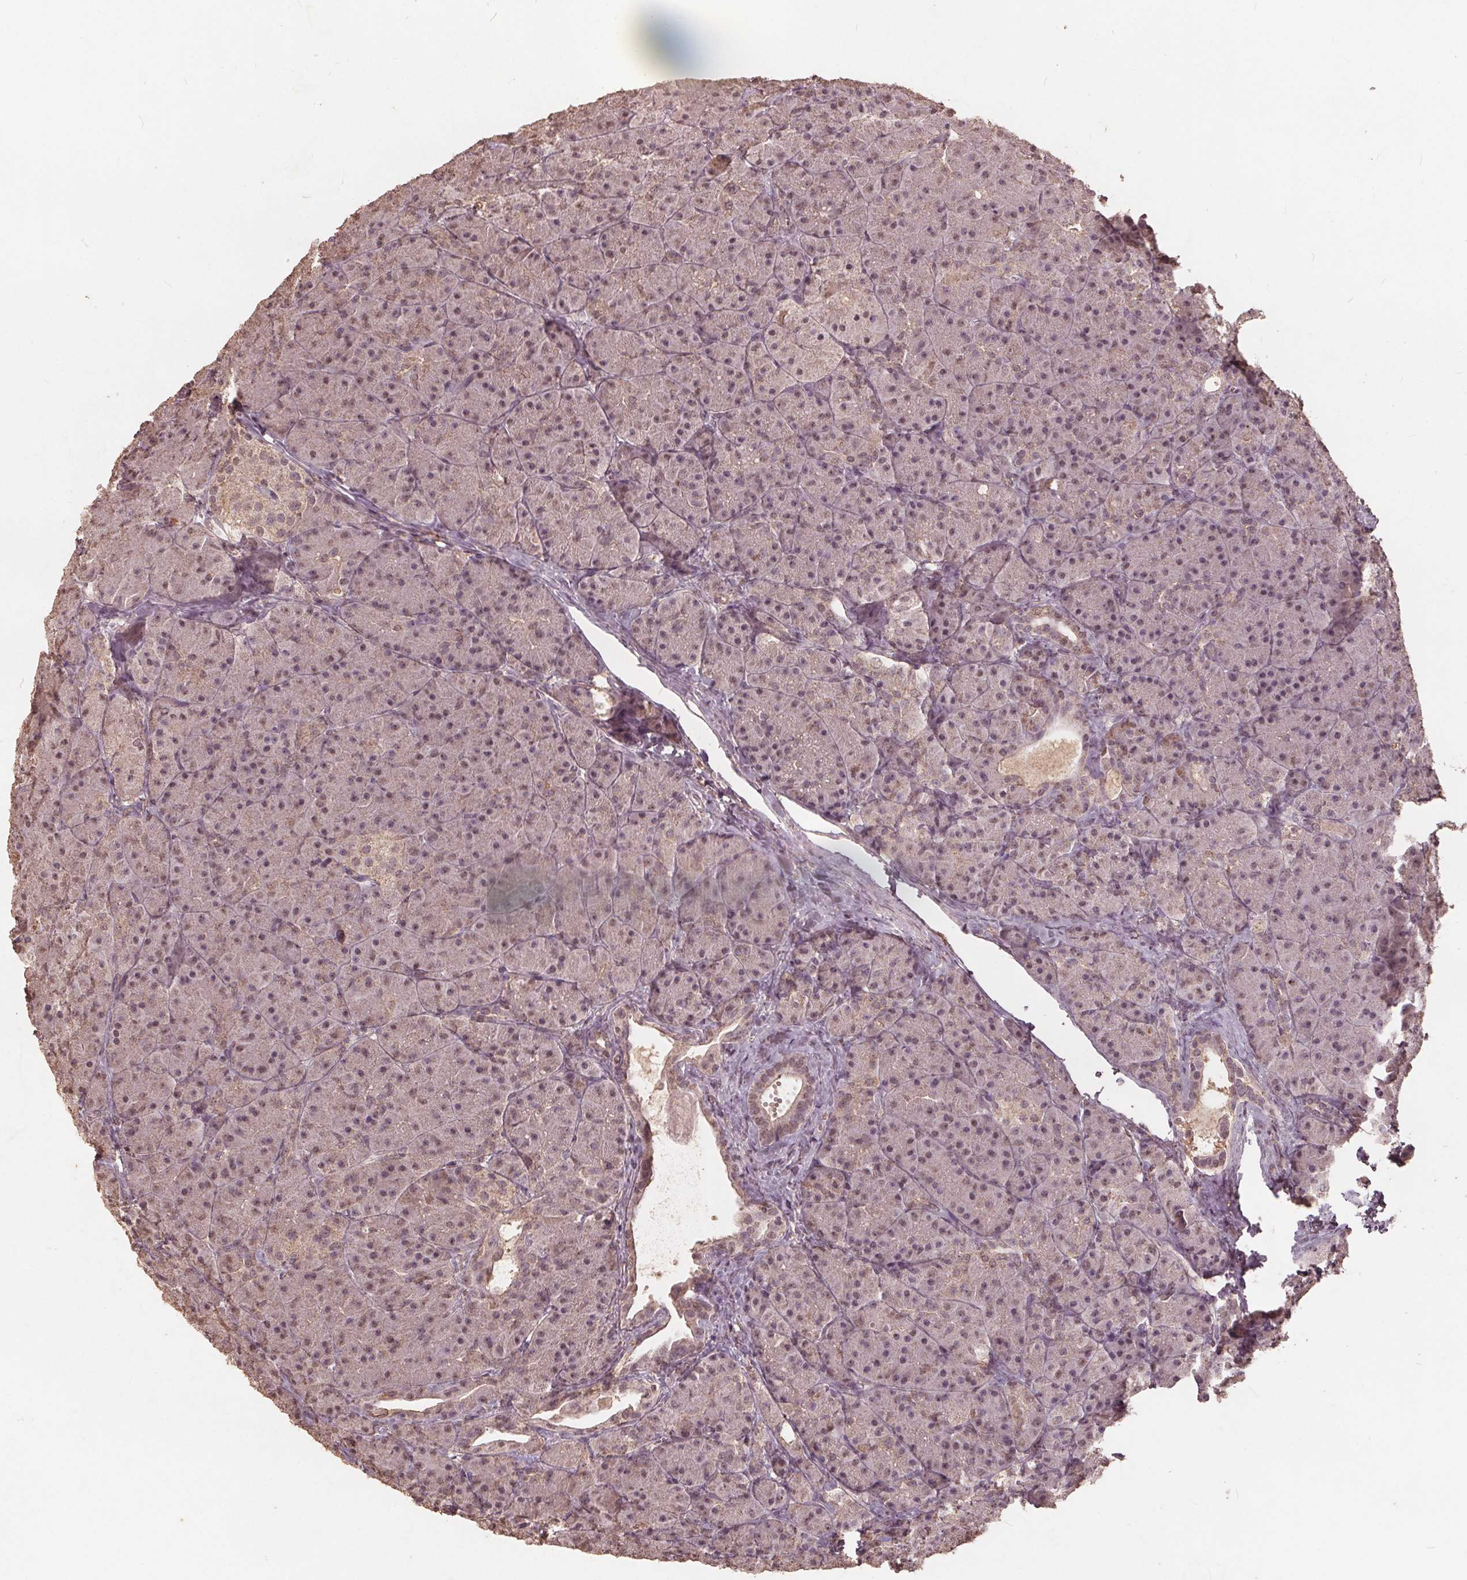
{"staining": {"intensity": "weak", "quantity": "25%-75%", "location": "nuclear"}, "tissue": "pancreas", "cell_type": "Exocrine glandular cells", "image_type": "normal", "snomed": [{"axis": "morphology", "description": "Normal tissue, NOS"}, {"axis": "topography", "description": "Pancreas"}], "caption": "IHC image of benign pancreas stained for a protein (brown), which displays low levels of weak nuclear staining in approximately 25%-75% of exocrine glandular cells.", "gene": "DSG3", "patient": {"sex": "male", "age": 57}}